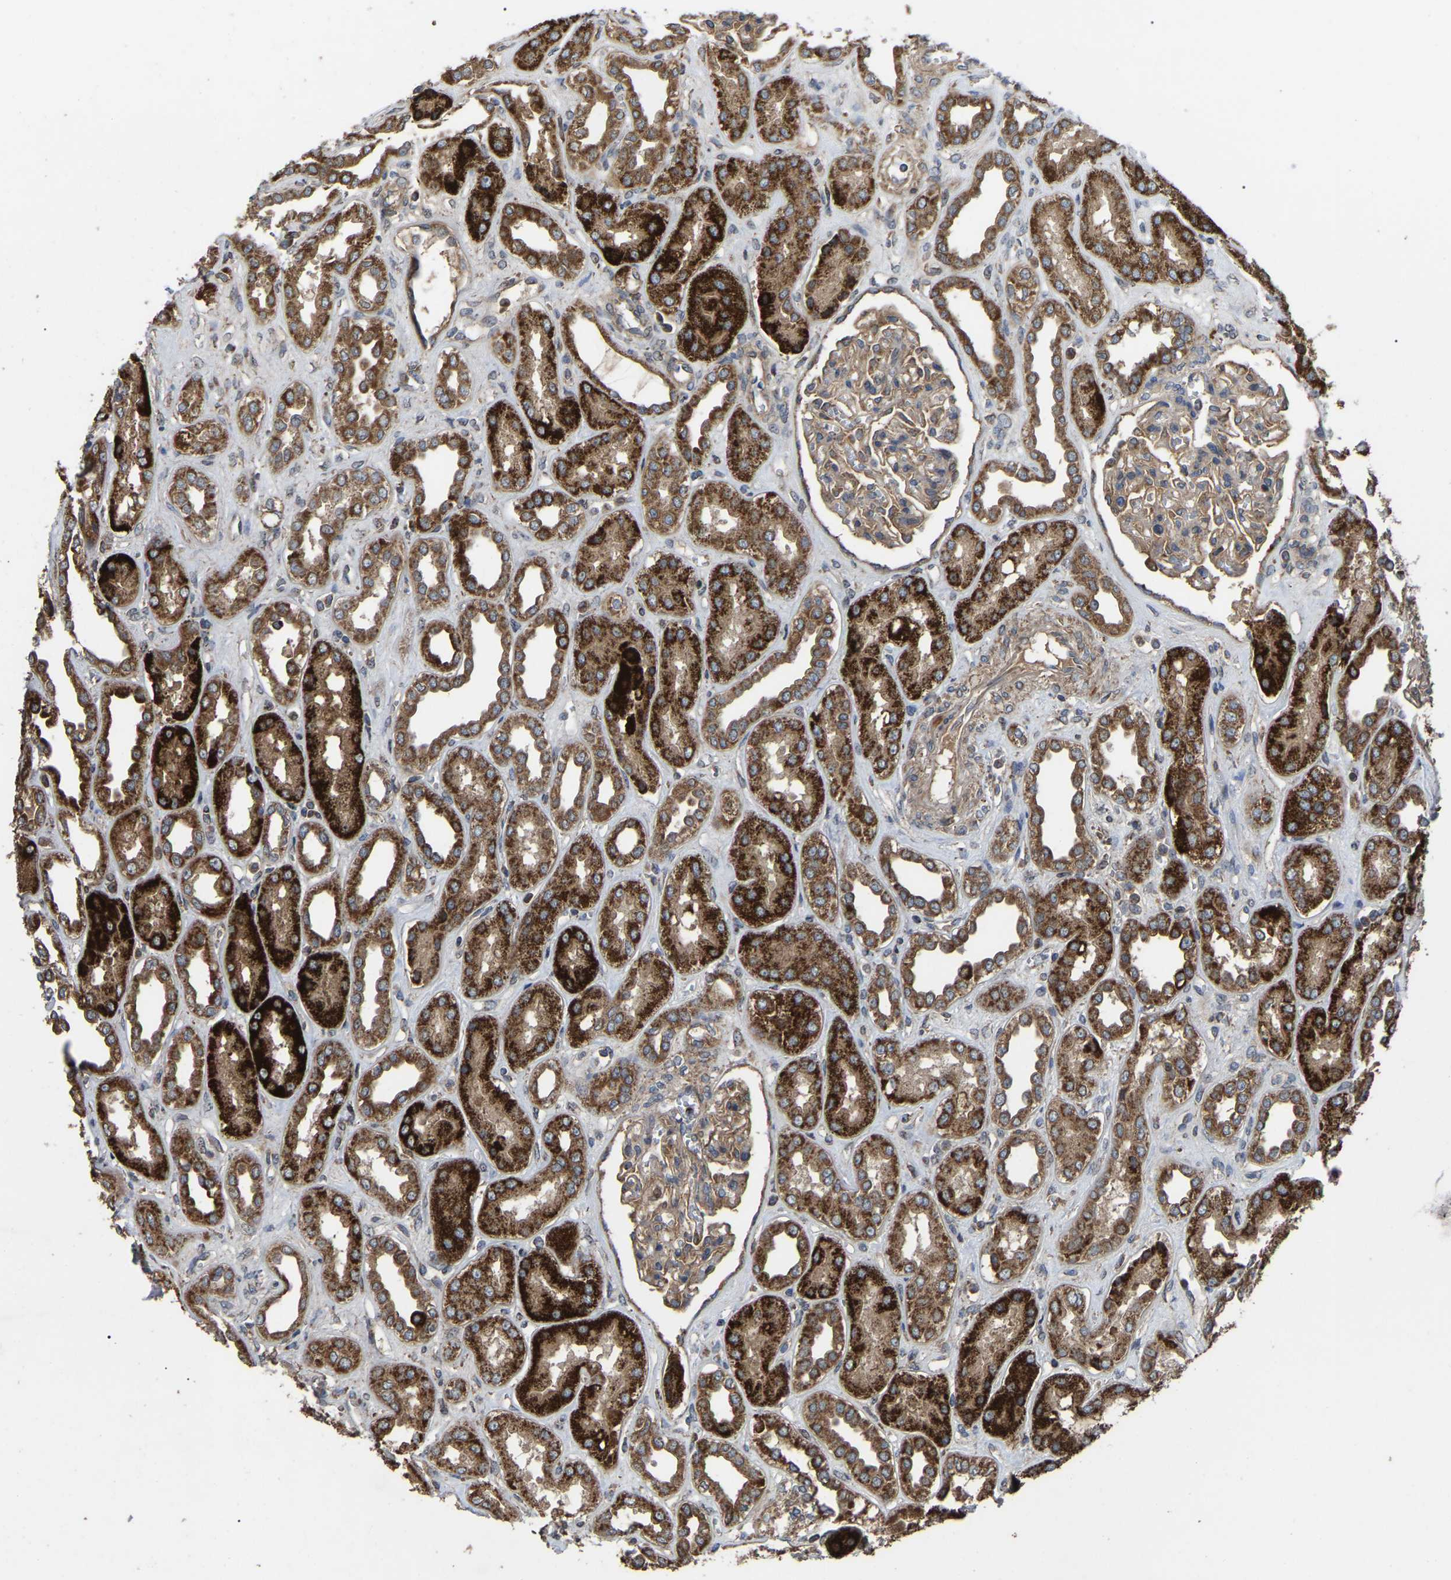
{"staining": {"intensity": "weak", "quantity": ">75%", "location": "cytoplasmic/membranous"}, "tissue": "kidney", "cell_type": "Cells in glomeruli", "image_type": "normal", "snomed": [{"axis": "morphology", "description": "Normal tissue, NOS"}, {"axis": "topography", "description": "Kidney"}], "caption": "This is a micrograph of immunohistochemistry (IHC) staining of unremarkable kidney, which shows weak expression in the cytoplasmic/membranous of cells in glomeruli.", "gene": "GCC1", "patient": {"sex": "male", "age": 59}}